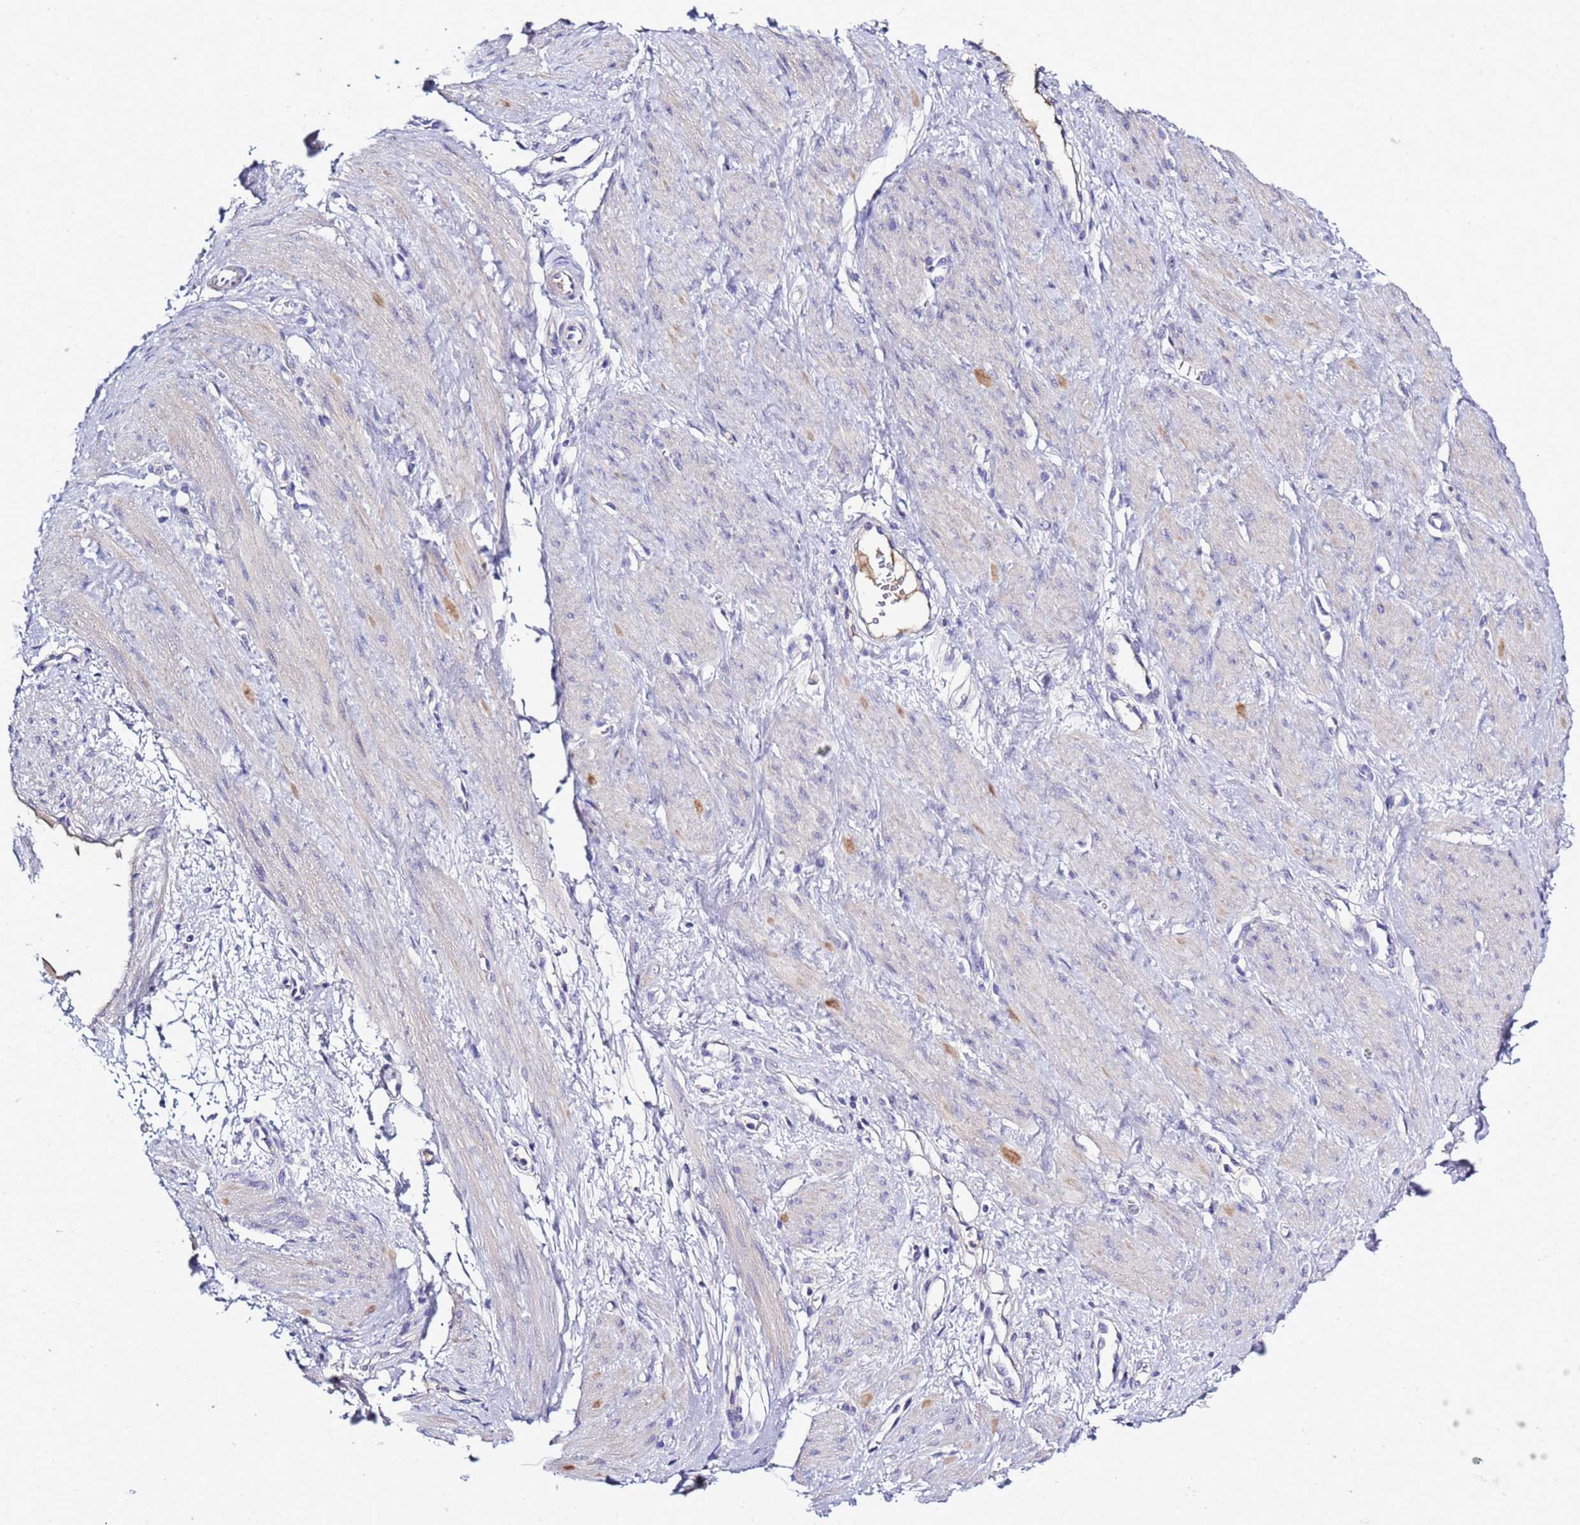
{"staining": {"intensity": "negative", "quantity": "none", "location": "none"}, "tissue": "smooth muscle", "cell_type": "Smooth muscle cells", "image_type": "normal", "snomed": [{"axis": "morphology", "description": "Normal tissue, NOS"}, {"axis": "topography", "description": "Smooth muscle"}, {"axis": "topography", "description": "Uterus"}], "caption": "Immunohistochemistry (IHC) of benign smooth muscle exhibits no staining in smooth muscle cells.", "gene": "C4orf46", "patient": {"sex": "female", "age": 39}}